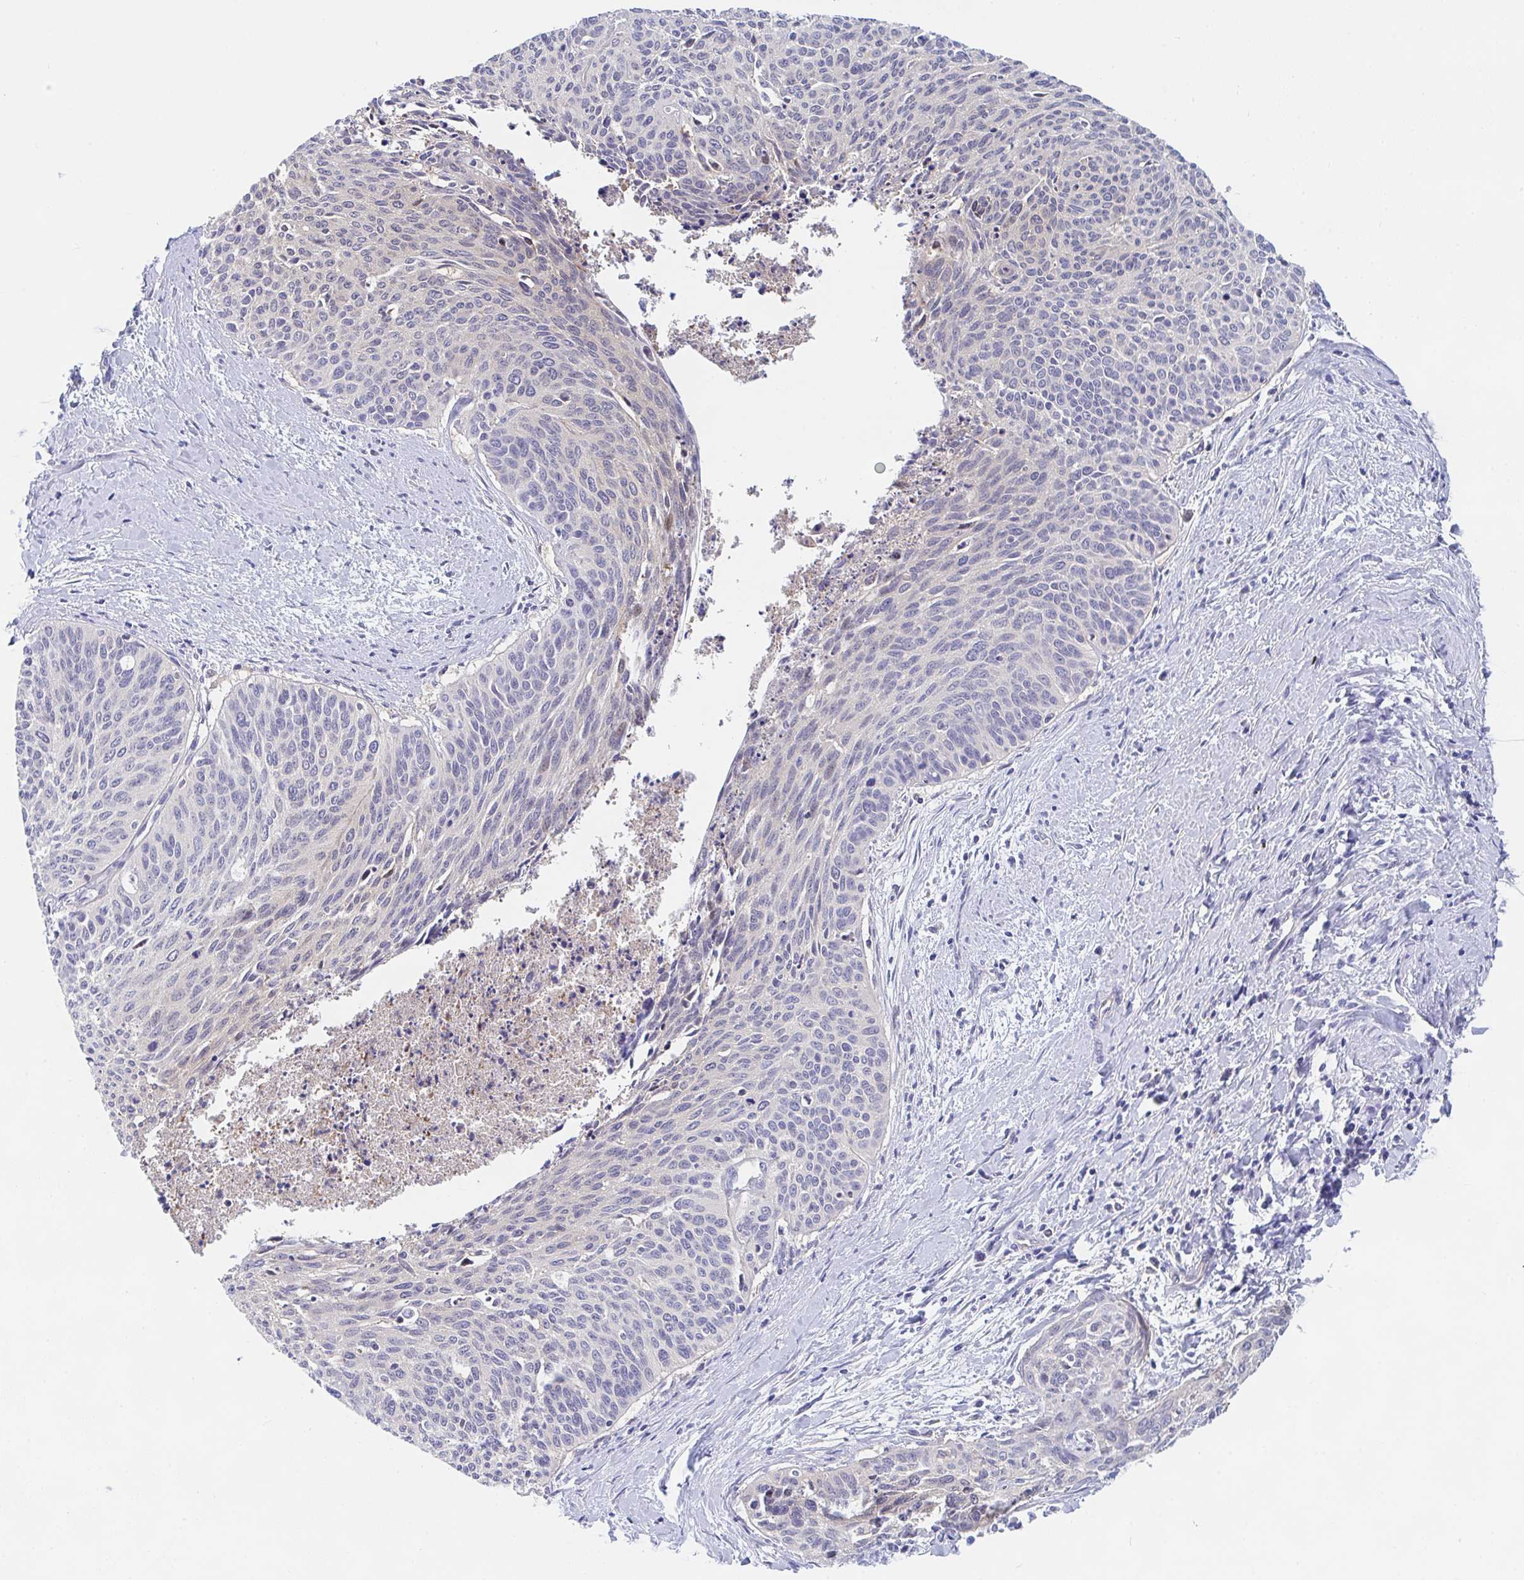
{"staining": {"intensity": "negative", "quantity": "none", "location": "none"}, "tissue": "cervical cancer", "cell_type": "Tumor cells", "image_type": "cancer", "snomed": [{"axis": "morphology", "description": "Squamous cell carcinoma, NOS"}, {"axis": "topography", "description": "Cervix"}], "caption": "IHC micrograph of neoplastic tissue: human cervical cancer stained with DAB displays no significant protein positivity in tumor cells.", "gene": "P2RX3", "patient": {"sex": "female", "age": 55}}